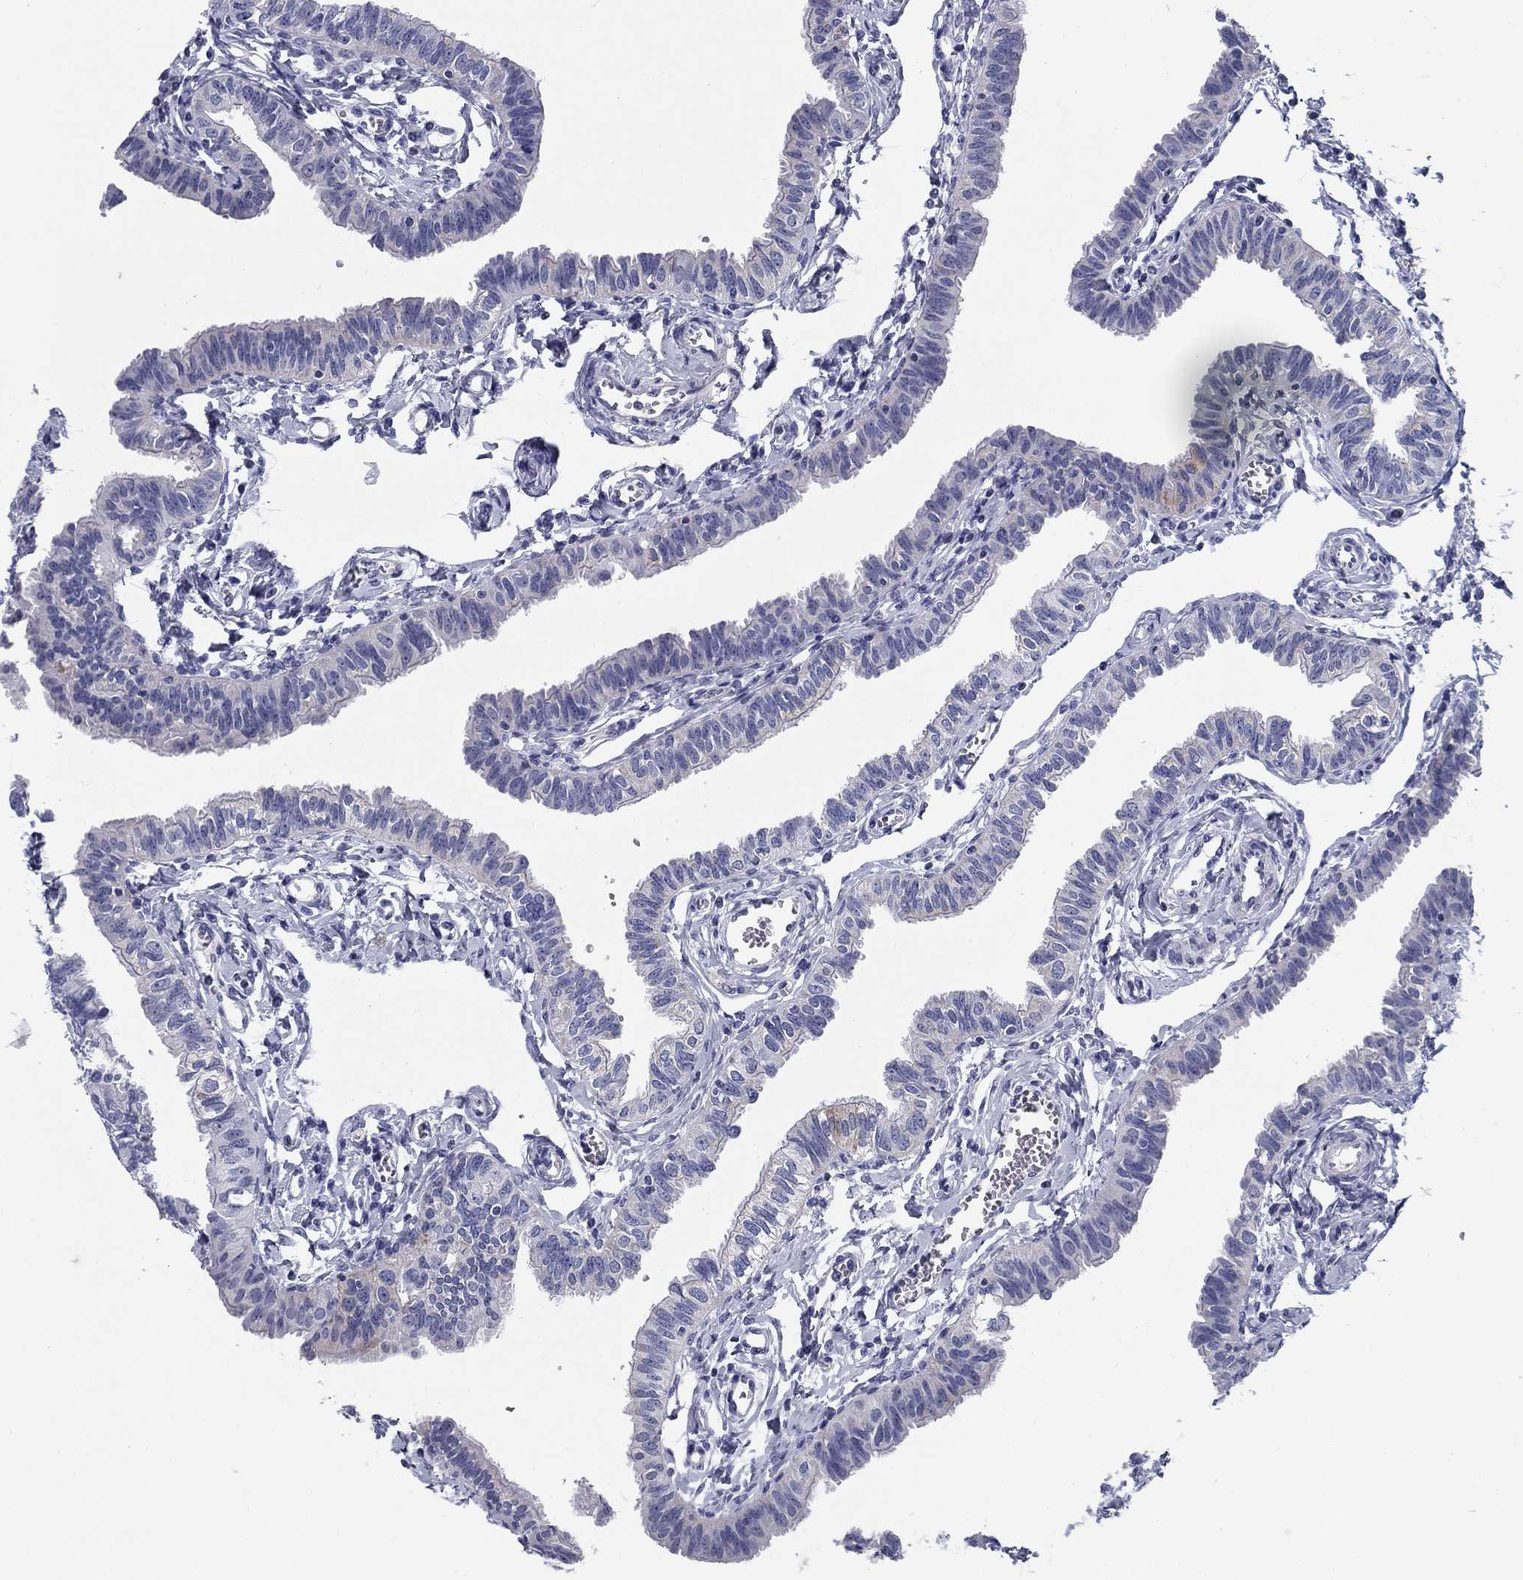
{"staining": {"intensity": "negative", "quantity": "none", "location": "none"}, "tissue": "fallopian tube", "cell_type": "Glandular cells", "image_type": "normal", "snomed": [{"axis": "morphology", "description": "Normal tissue, NOS"}, {"axis": "topography", "description": "Fallopian tube"}], "caption": "This image is of benign fallopian tube stained with IHC to label a protein in brown with the nuclei are counter-stained blue. There is no staining in glandular cells.", "gene": "UPB1", "patient": {"sex": "female", "age": 54}}